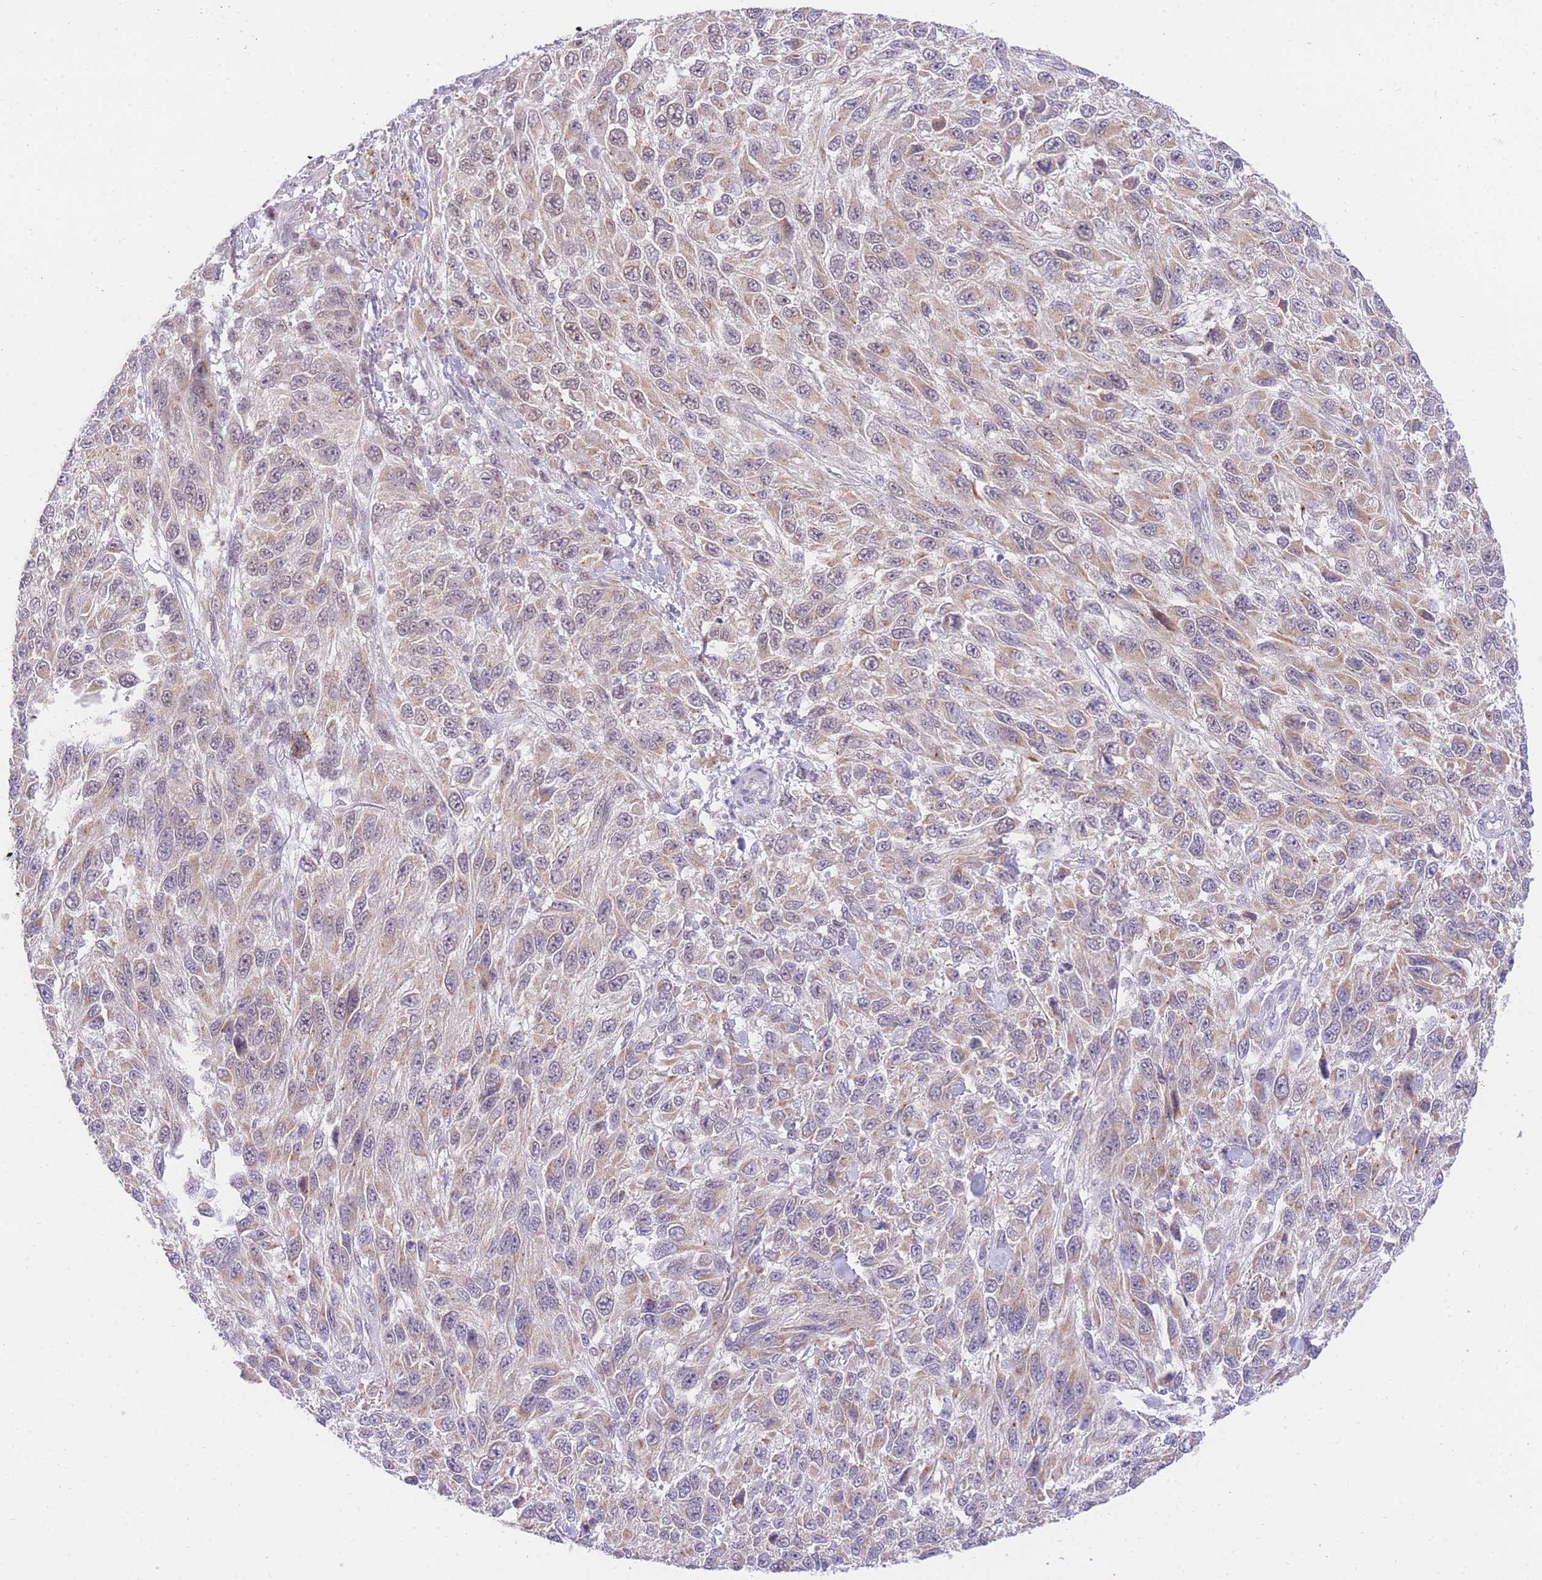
{"staining": {"intensity": "moderate", "quantity": "25%-75%", "location": "cytoplasmic/membranous"}, "tissue": "melanoma", "cell_type": "Tumor cells", "image_type": "cancer", "snomed": [{"axis": "morphology", "description": "Malignant melanoma, NOS"}, {"axis": "topography", "description": "Skin"}], "caption": "The immunohistochemical stain shows moderate cytoplasmic/membranous positivity in tumor cells of melanoma tissue.", "gene": "UBXN7", "patient": {"sex": "female", "age": 96}}